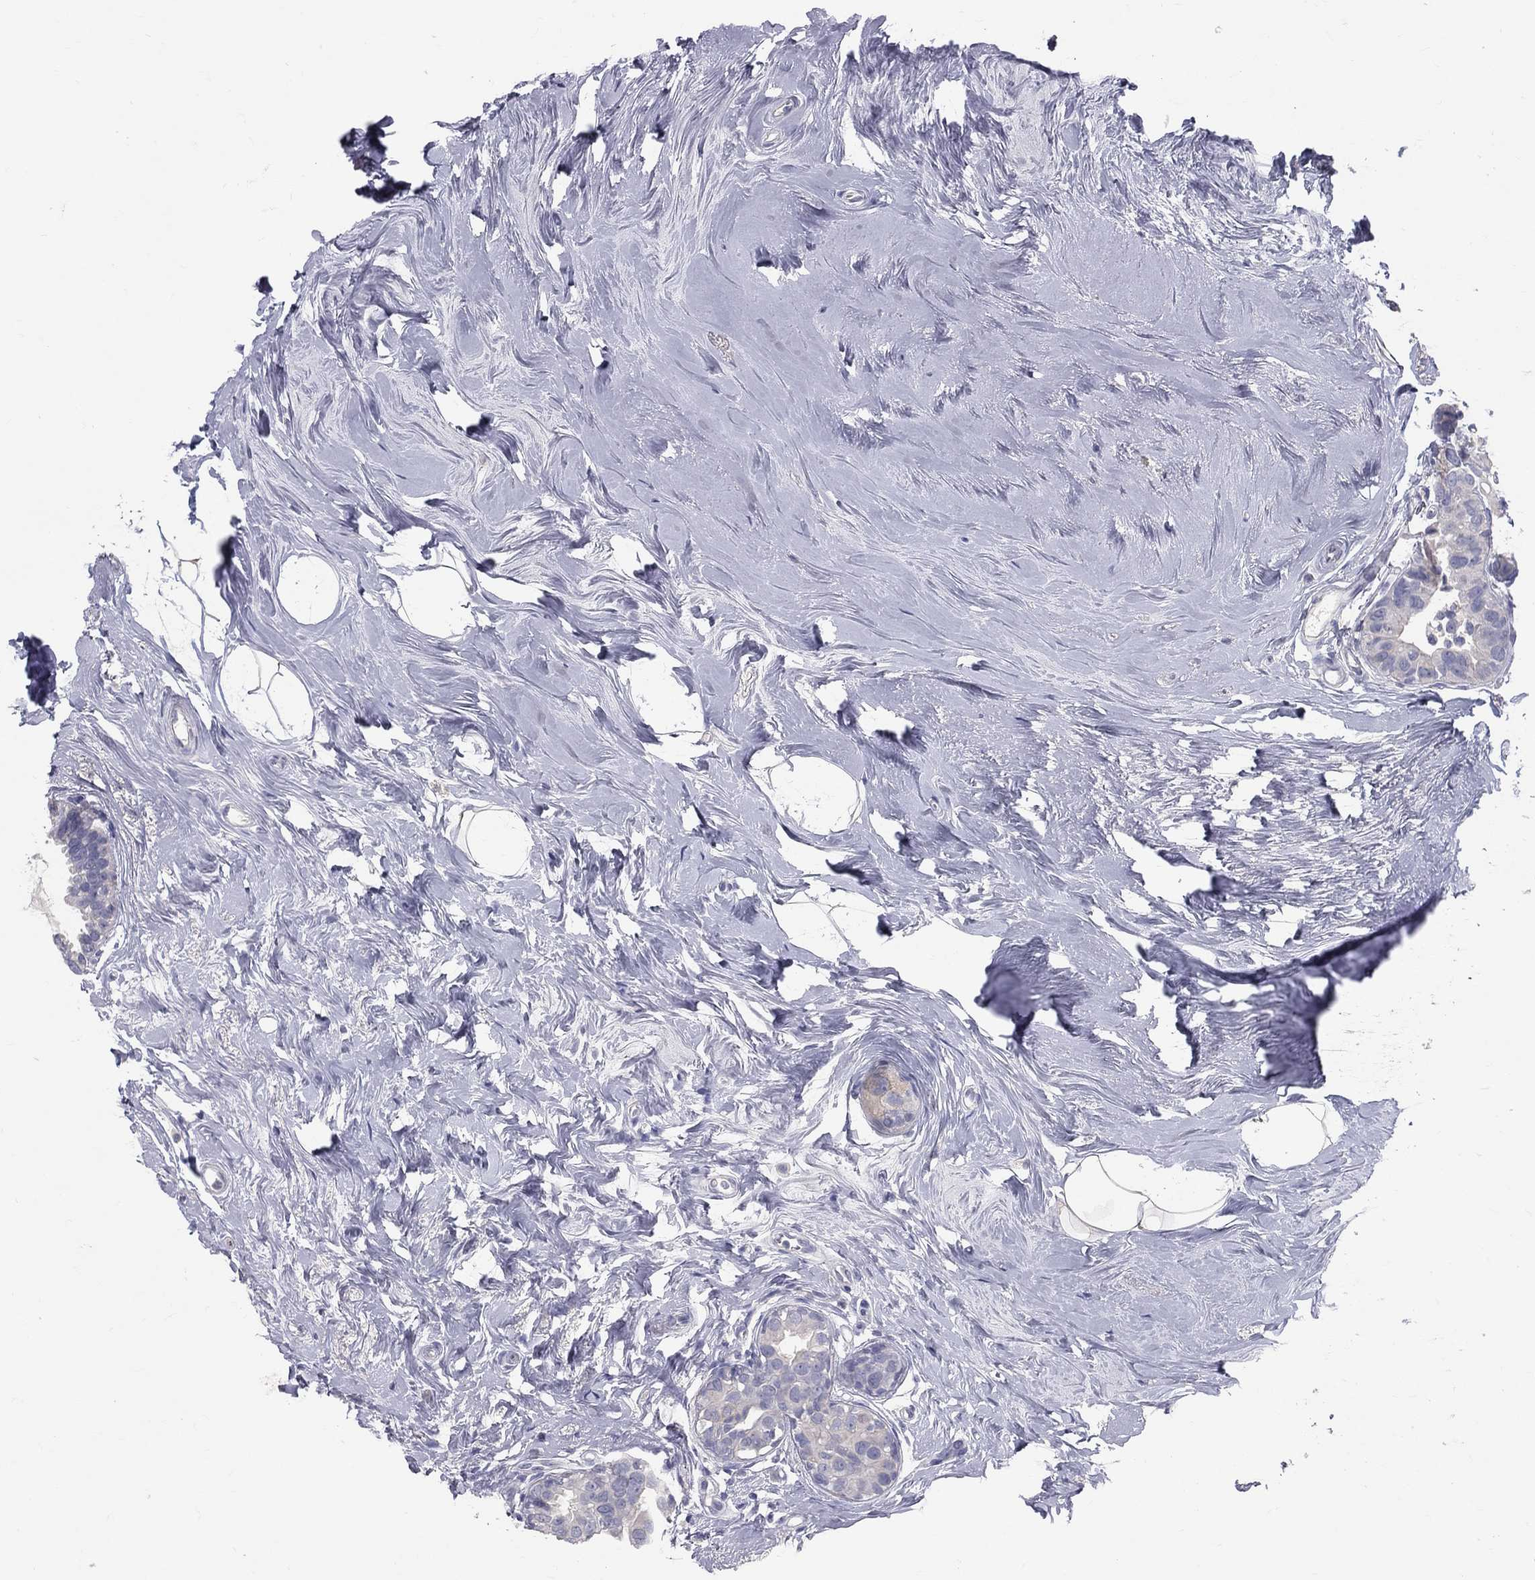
{"staining": {"intensity": "negative", "quantity": "none", "location": "none"}, "tissue": "breast cancer", "cell_type": "Tumor cells", "image_type": "cancer", "snomed": [{"axis": "morphology", "description": "Duct carcinoma"}, {"axis": "topography", "description": "Breast"}], "caption": "A micrograph of human breast cancer (intraductal carcinoma) is negative for staining in tumor cells. Nuclei are stained in blue.", "gene": "TFPI2", "patient": {"sex": "female", "age": 55}}